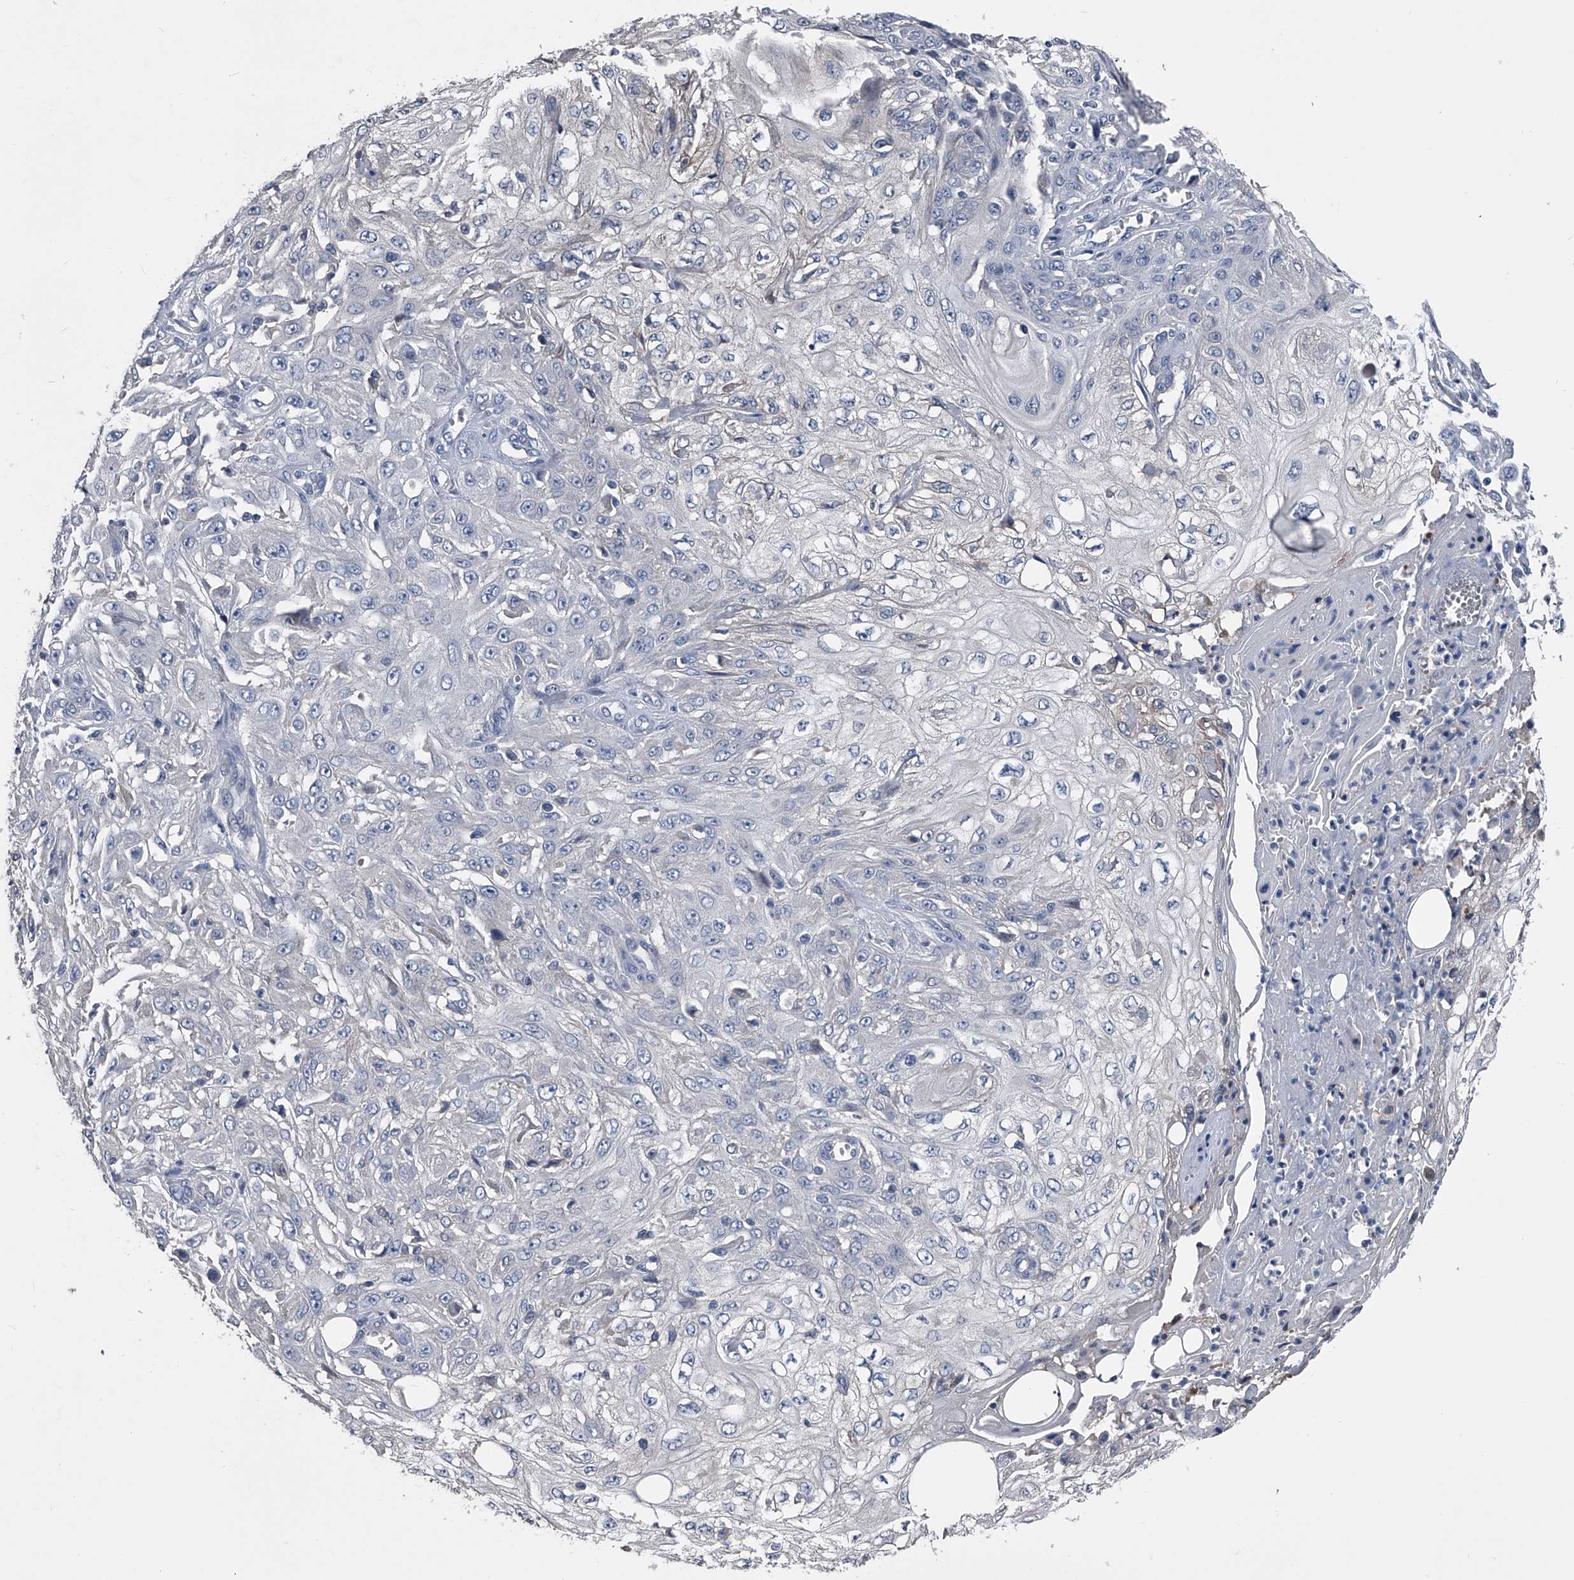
{"staining": {"intensity": "negative", "quantity": "none", "location": "none"}, "tissue": "skin cancer", "cell_type": "Tumor cells", "image_type": "cancer", "snomed": [{"axis": "morphology", "description": "Squamous cell carcinoma, NOS"}, {"axis": "morphology", "description": "Squamous cell carcinoma, metastatic, NOS"}, {"axis": "topography", "description": "Skin"}, {"axis": "topography", "description": "Lymph node"}], "caption": "There is no significant positivity in tumor cells of squamous cell carcinoma (skin).", "gene": "KIF13A", "patient": {"sex": "male", "age": 75}}